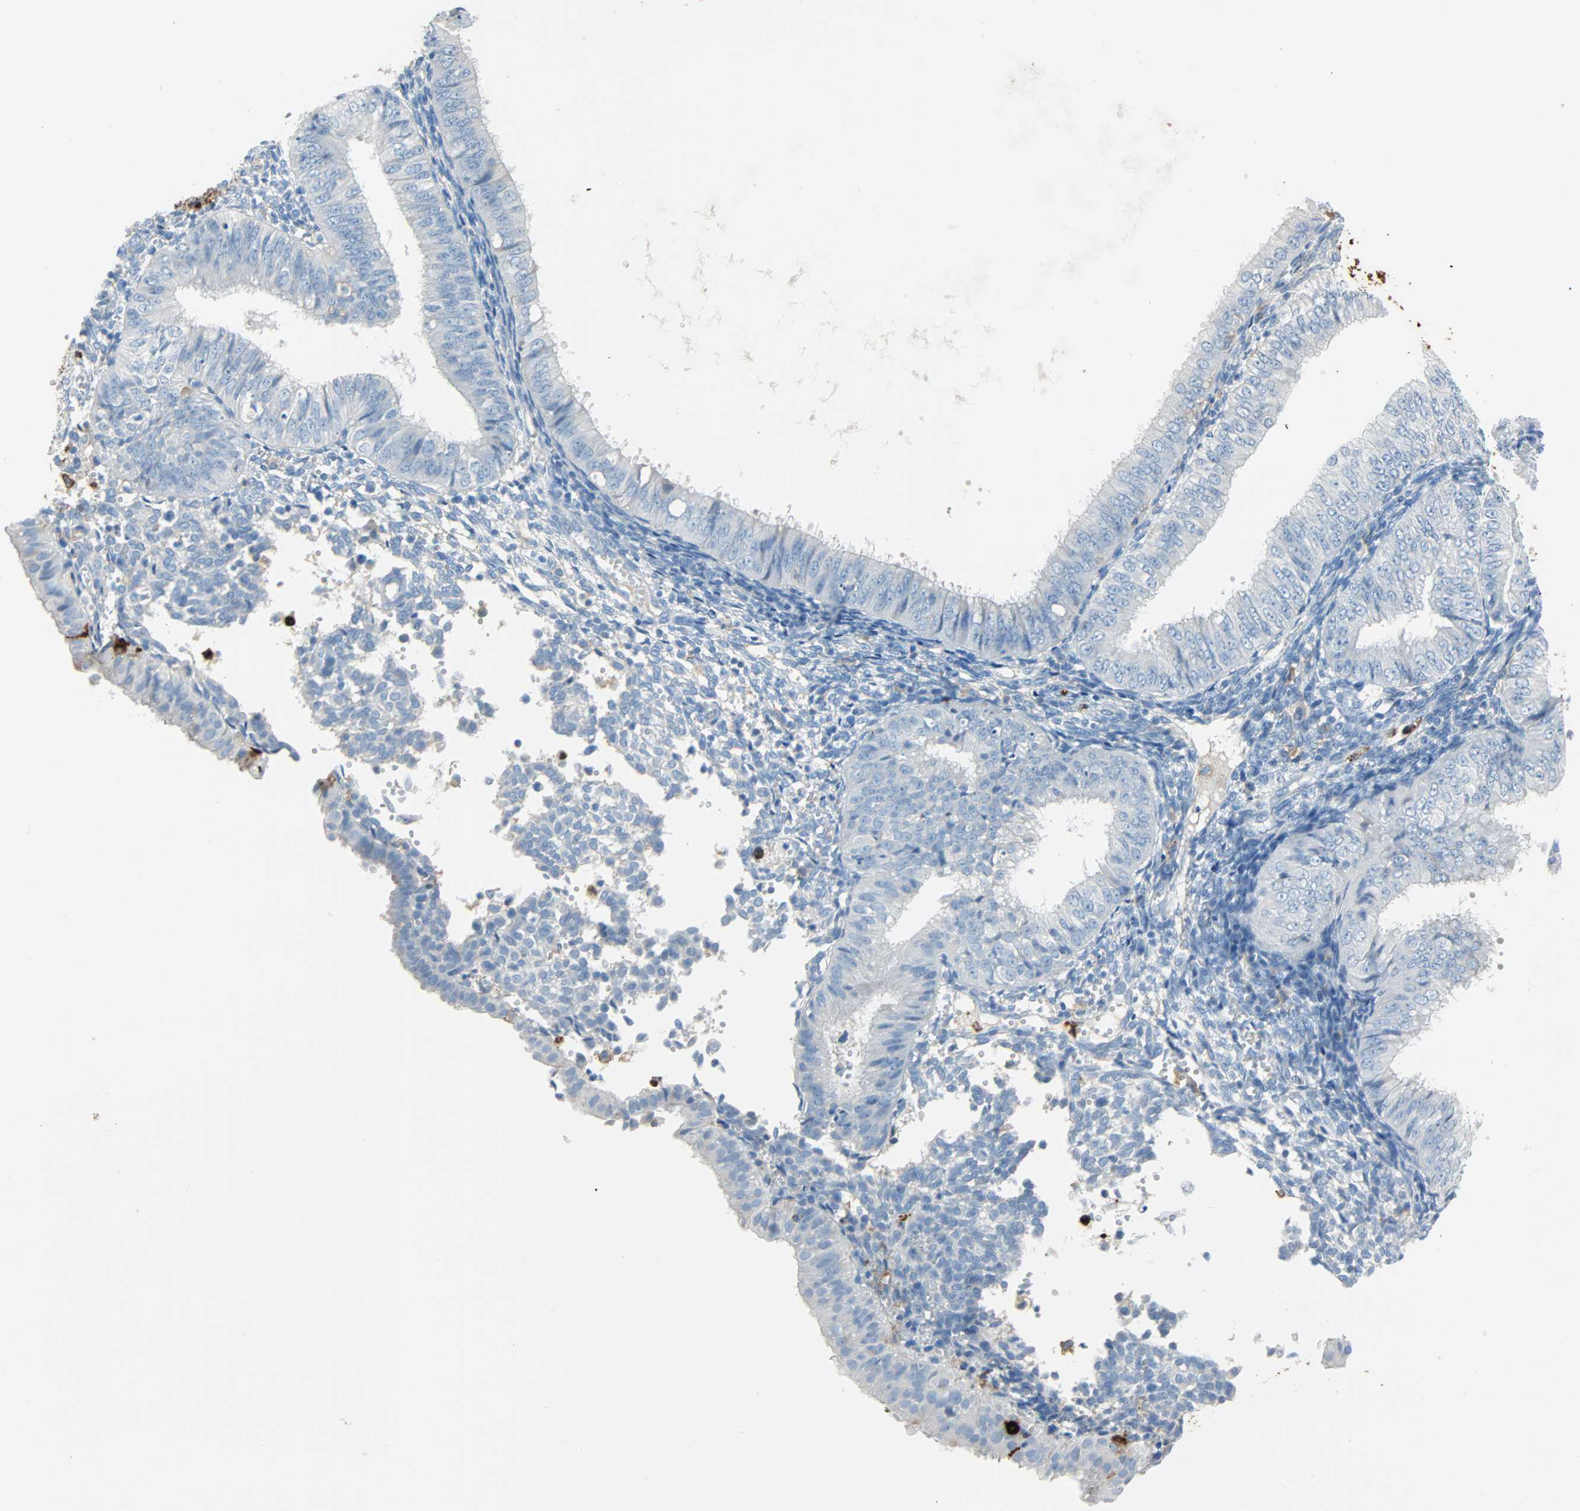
{"staining": {"intensity": "negative", "quantity": "none", "location": "none"}, "tissue": "endometrial cancer", "cell_type": "Tumor cells", "image_type": "cancer", "snomed": [{"axis": "morphology", "description": "Normal tissue, NOS"}, {"axis": "morphology", "description": "Adenocarcinoma, NOS"}, {"axis": "topography", "description": "Endometrium"}], "caption": "High magnification brightfield microscopy of adenocarcinoma (endometrial) stained with DAB (3,3'-diaminobenzidine) (brown) and counterstained with hematoxylin (blue): tumor cells show no significant staining. The staining was performed using DAB (3,3'-diaminobenzidine) to visualize the protein expression in brown, while the nuclei were stained in blue with hematoxylin (Magnification: 20x).", "gene": "CLEC4A", "patient": {"sex": "female", "age": 53}}